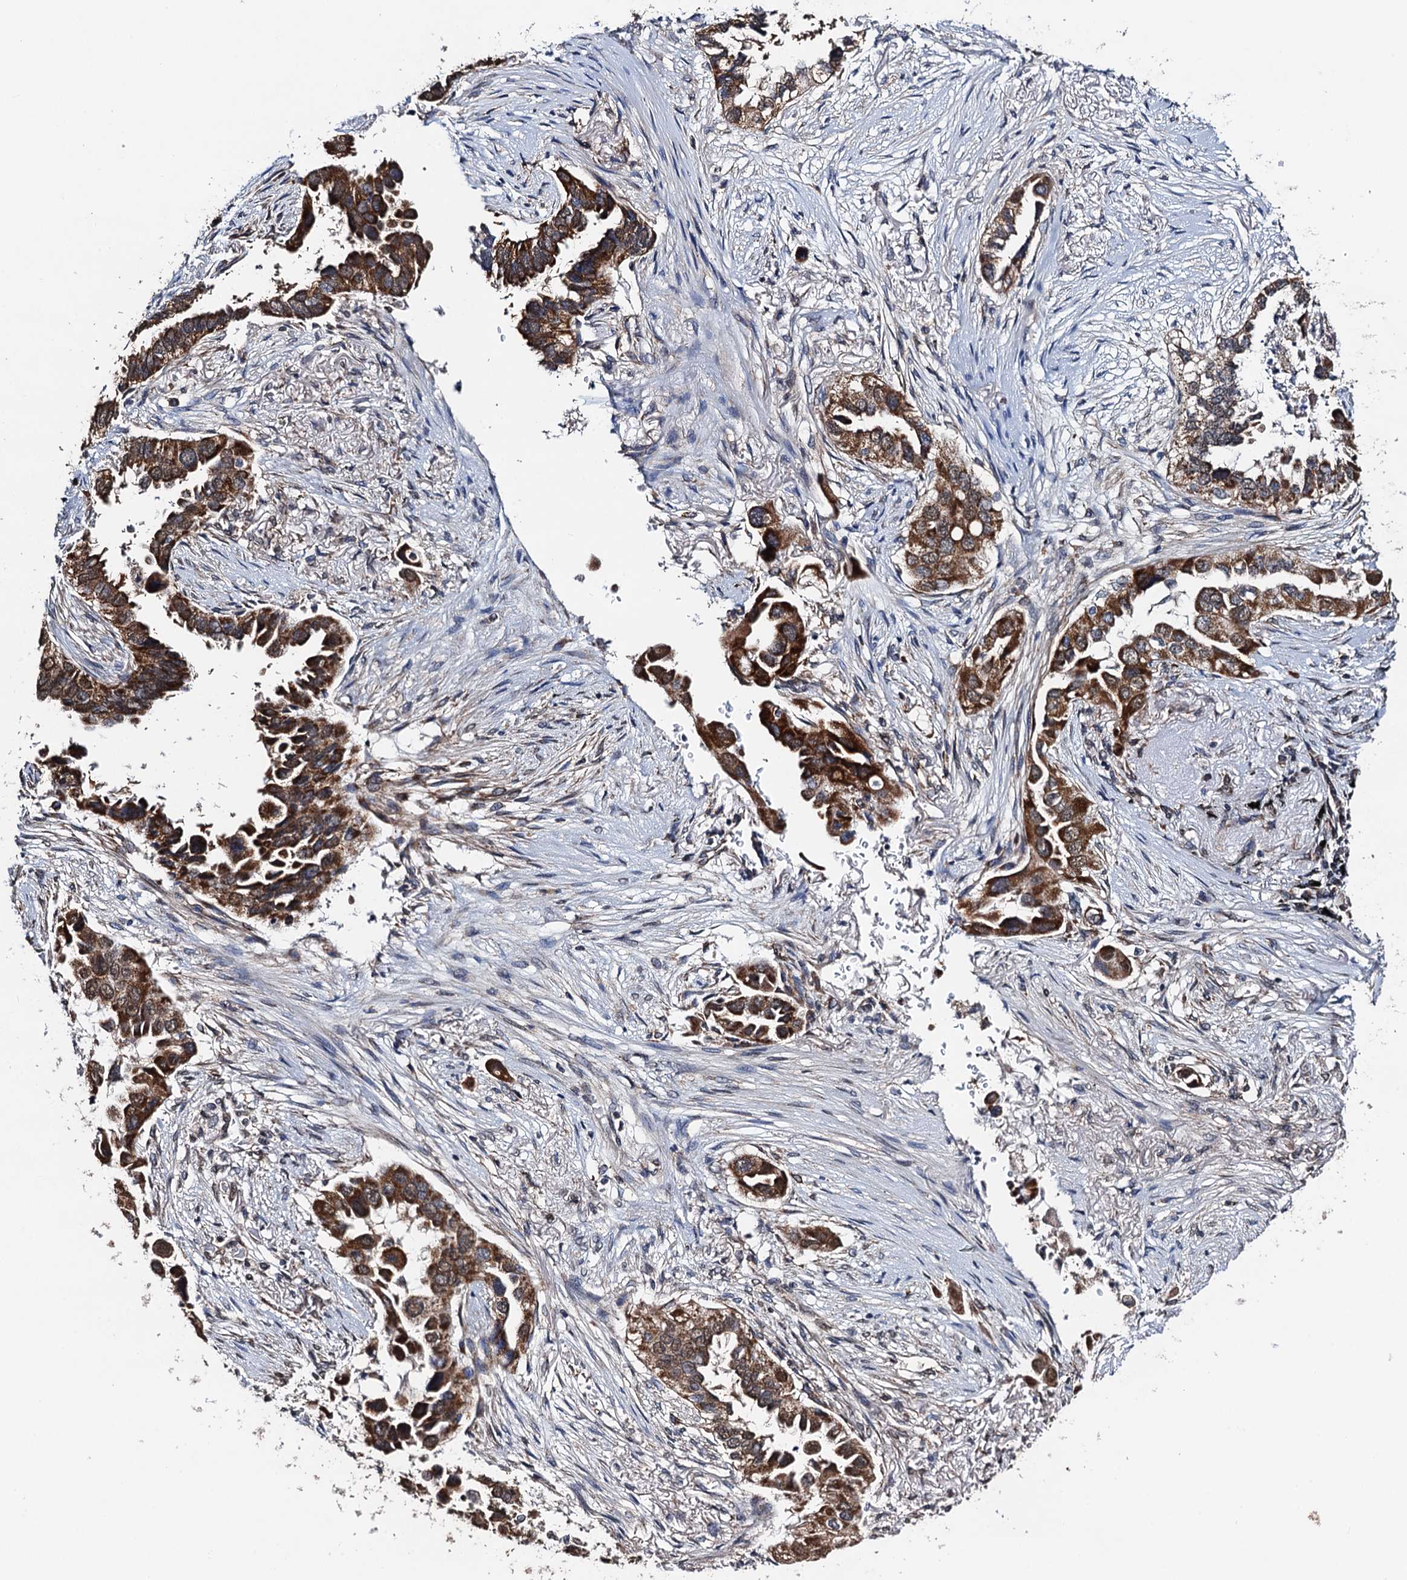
{"staining": {"intensity": "strong", "quantity": ">75%", "location": "cytoplasmic/membranous"}, "tissue": "lung cancer", "cell_type": "Tumor cells", "image_type": "cancer", "snomed": [{"axis": "morphology", "description": "Adenocarcinoma, NOS"}, {"axis": "topography", "description": "Lung"}], "caption": "Lung cancer stained for a protein (brown) demonstrates strong cytoplasmic/membranous positive positivity in about >75% of tumor cells.", "gene": "PTCD3", "patient": {"sex": "female", "age": 76}}